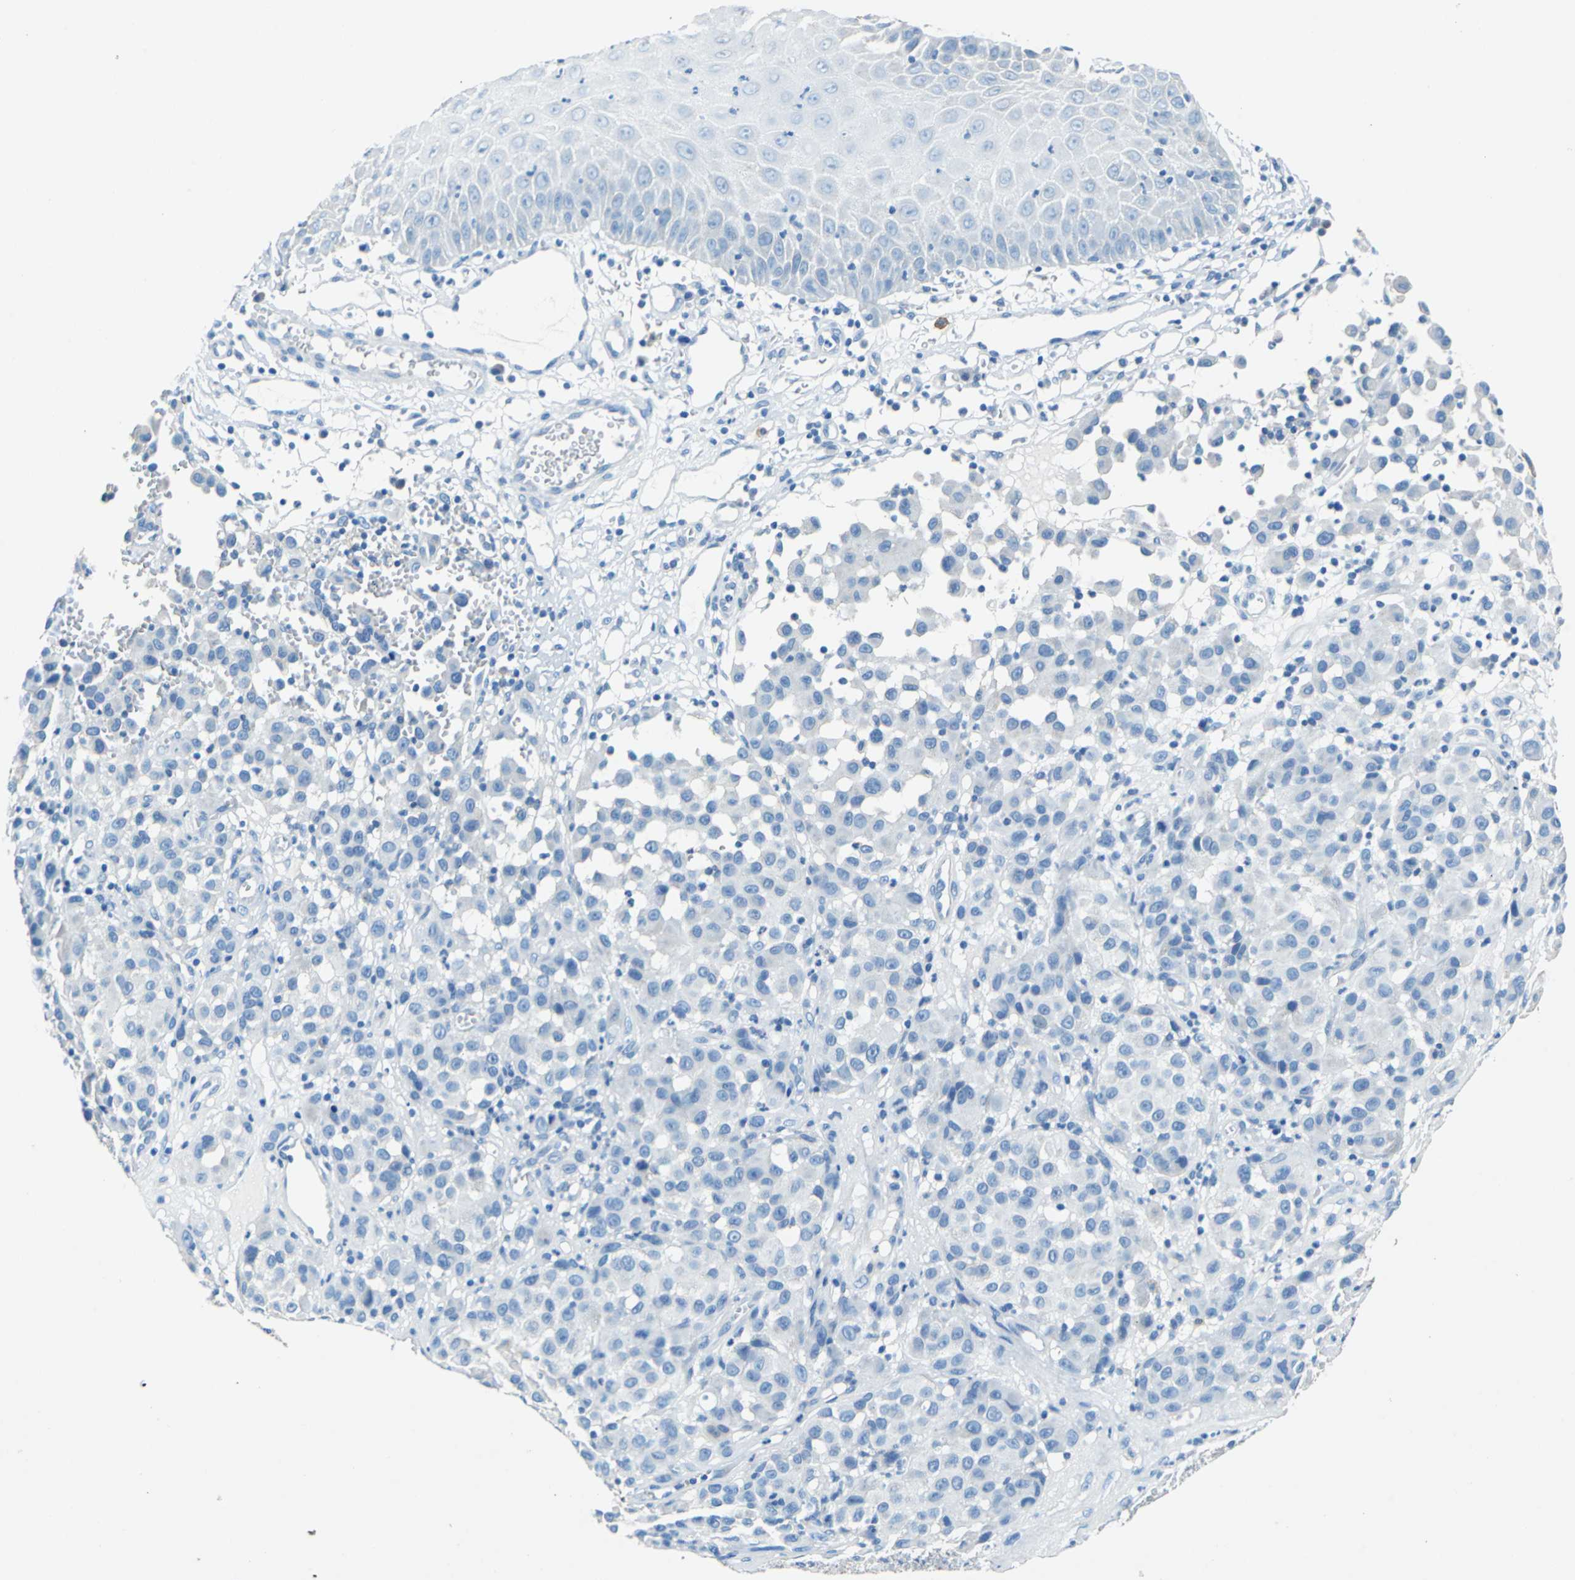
{"staining": {"intensity": "negative", "quantity": "none", "location": "none"}, "tissue": "melanoma", "cell_type": "Tumor cells", "image_type": "cancer", "snomed": [{"axis": "morphology", "description": "Malignant melanoma, NOS"}, {"axis": "topography", "description": "Skin"}], "caption": "DAB immunohistochemical staining of malignant melanoma reveals no significant staining in tumor cells.", "gene": "TEX264", "patient": {"sex": "female", "age": 21}}